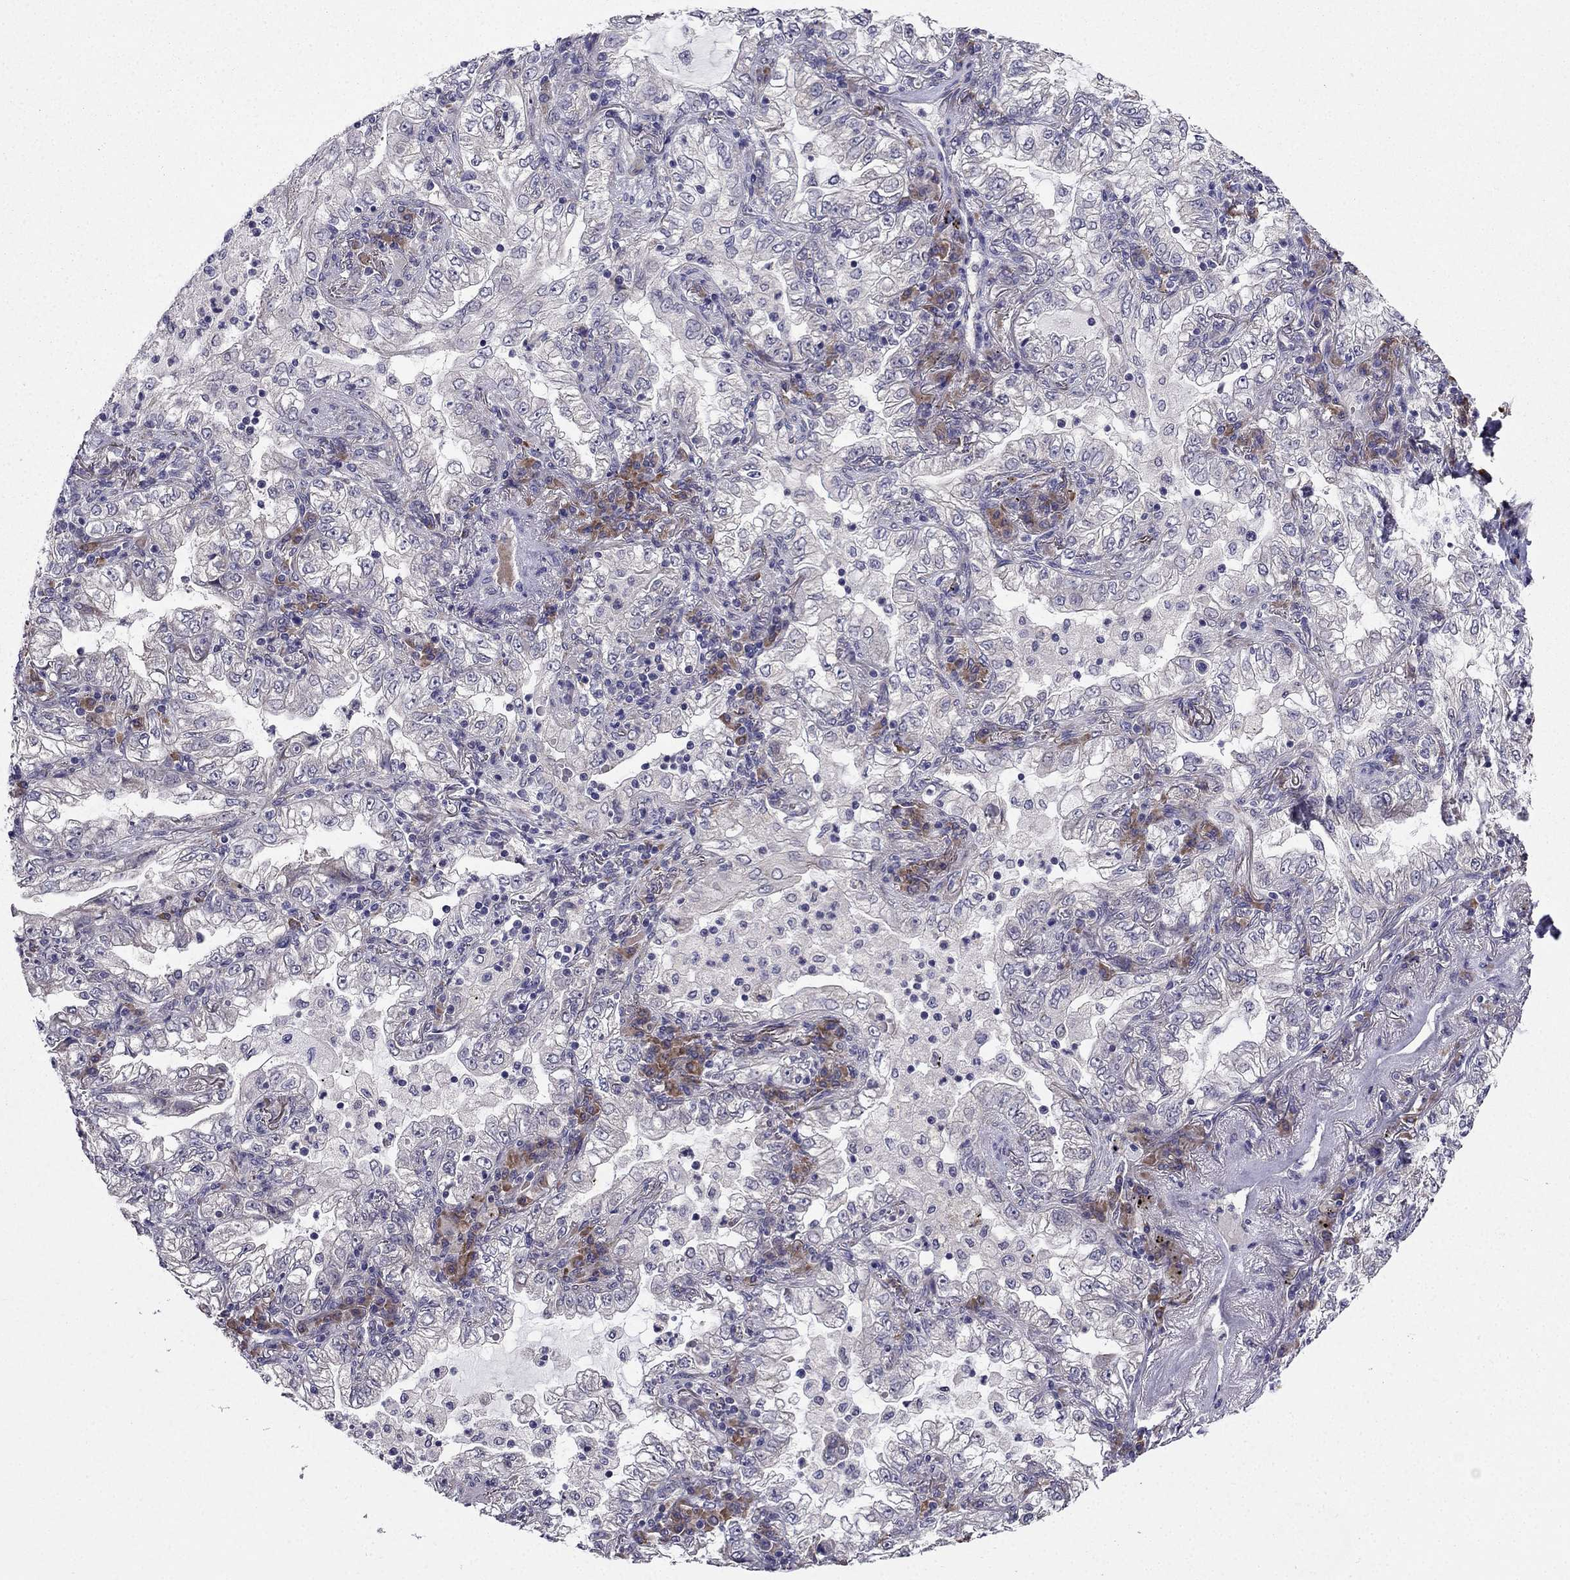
{"staining": {"intensity": "weak", "quantity": "<25%", "location": "cytoplasmic/membranous"}, "tissue": "lung cancer", "cell_type": "Tumor cells", "image_type": "cancer", "snomed": [{"axis": "morphology", "description": "Adenocarcinoma, NOS"}, {"axis": "topography", "description": "Lung"}], "caption": "Immunohistochemistry (IHC) of lung adenocarcinoma reveals no positivity in tumor cells.", "gene": "ARHGEF28", "patient": {"sex": "female", "age": 73}}